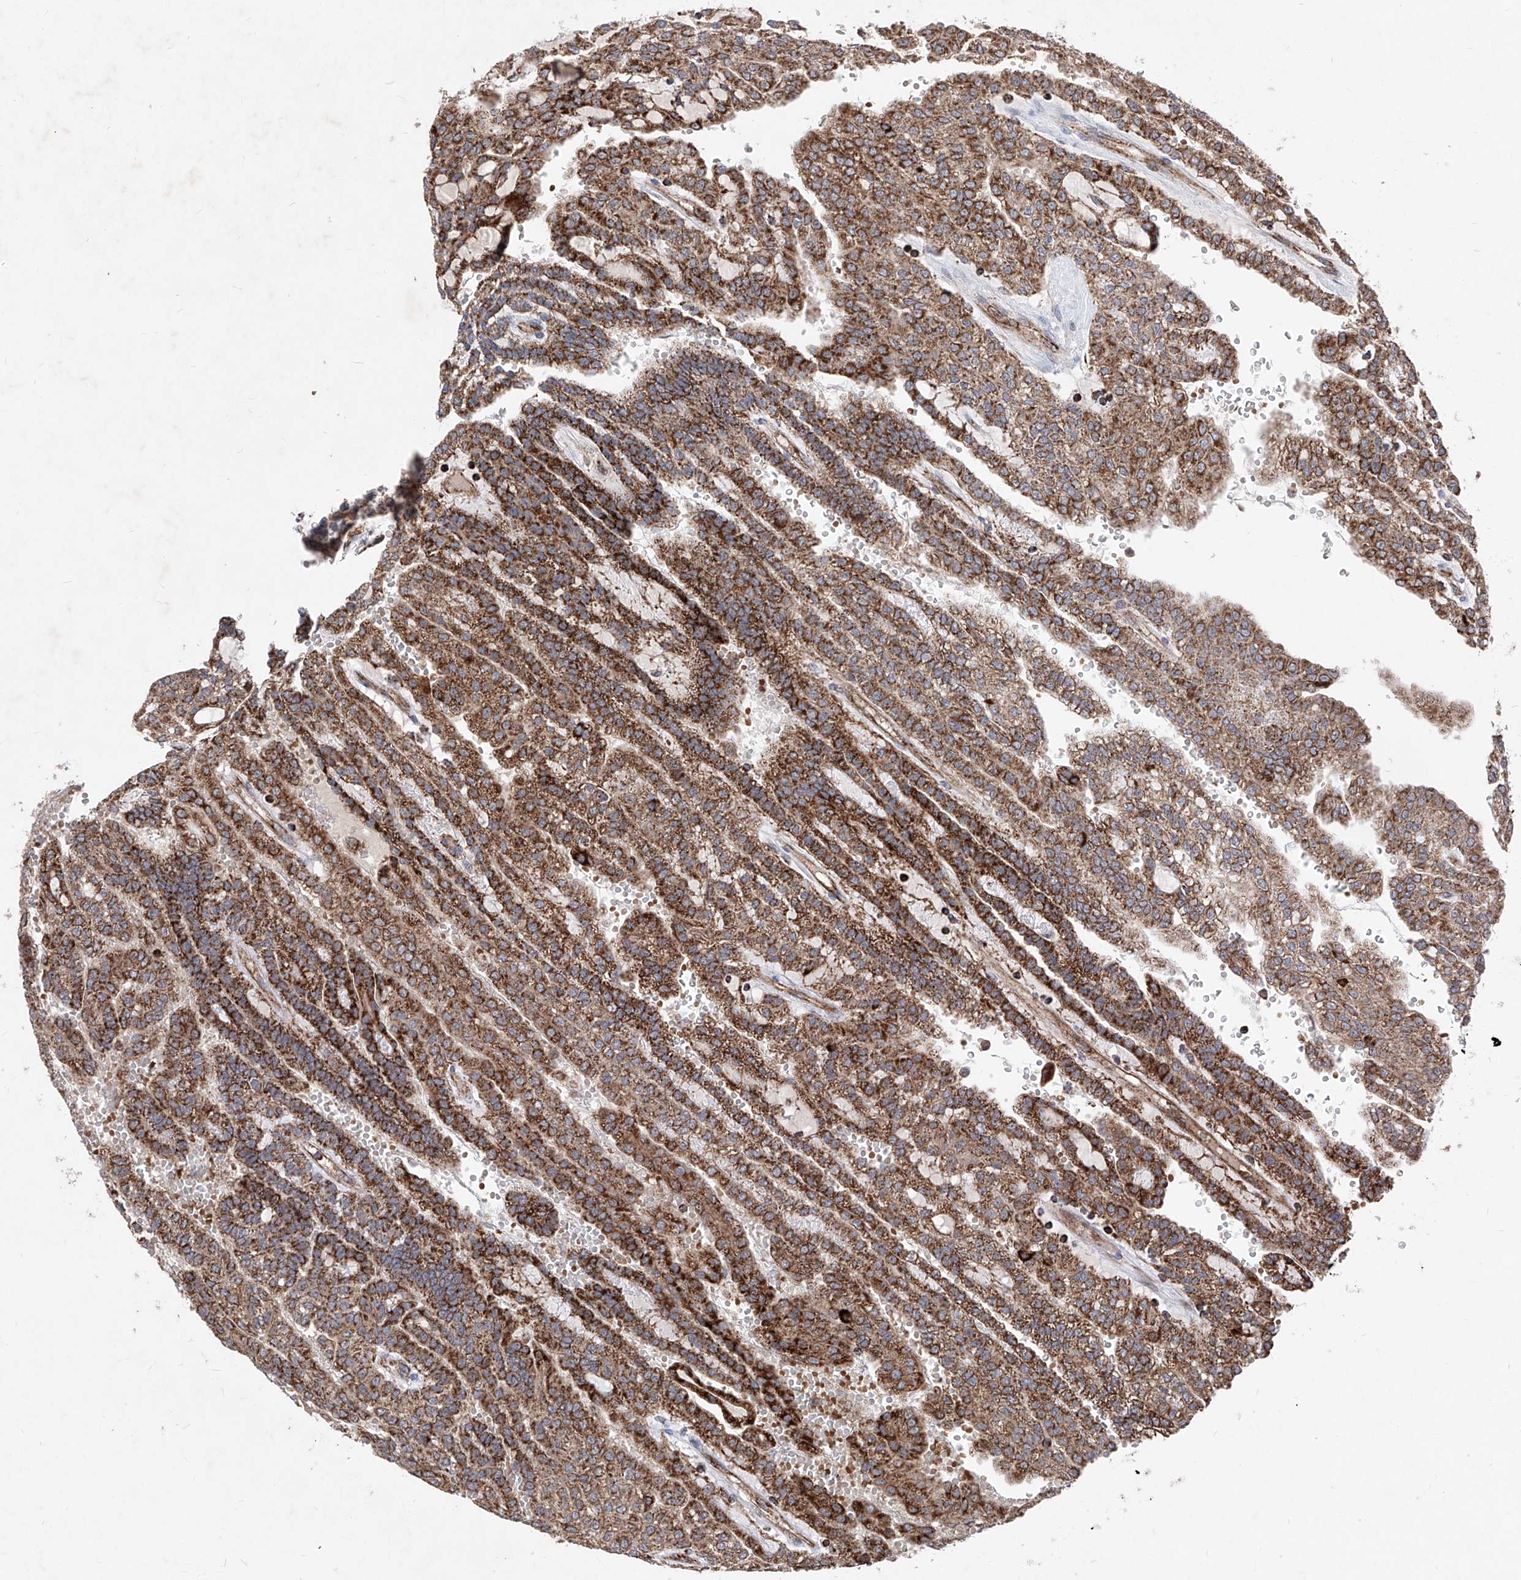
{"staining": {"intensity": "strong", "quantity": ">75%", "location": "cytoplasmic/membranous"}, "tissue": "renal cancer", "cell_type": "Tumor cells", "image_type": "cancer", "snomed": [{"axis": "morphology", "description": "Adenocarcinoma, NOS"}, {"axis": "topography", "description": "Kidney"}], "caption": "The immunohistochemical stain highlights strong cytoplasmic/membranous positivity in tumor cells of adenocarcinoma (renal) tissue. (DAB (3,3'-diaminobenzidine) IHC with brightfield microscopy, high magnification).", "gene": "SEMA6A", "patient": {"sex": "male", "age": 63}}